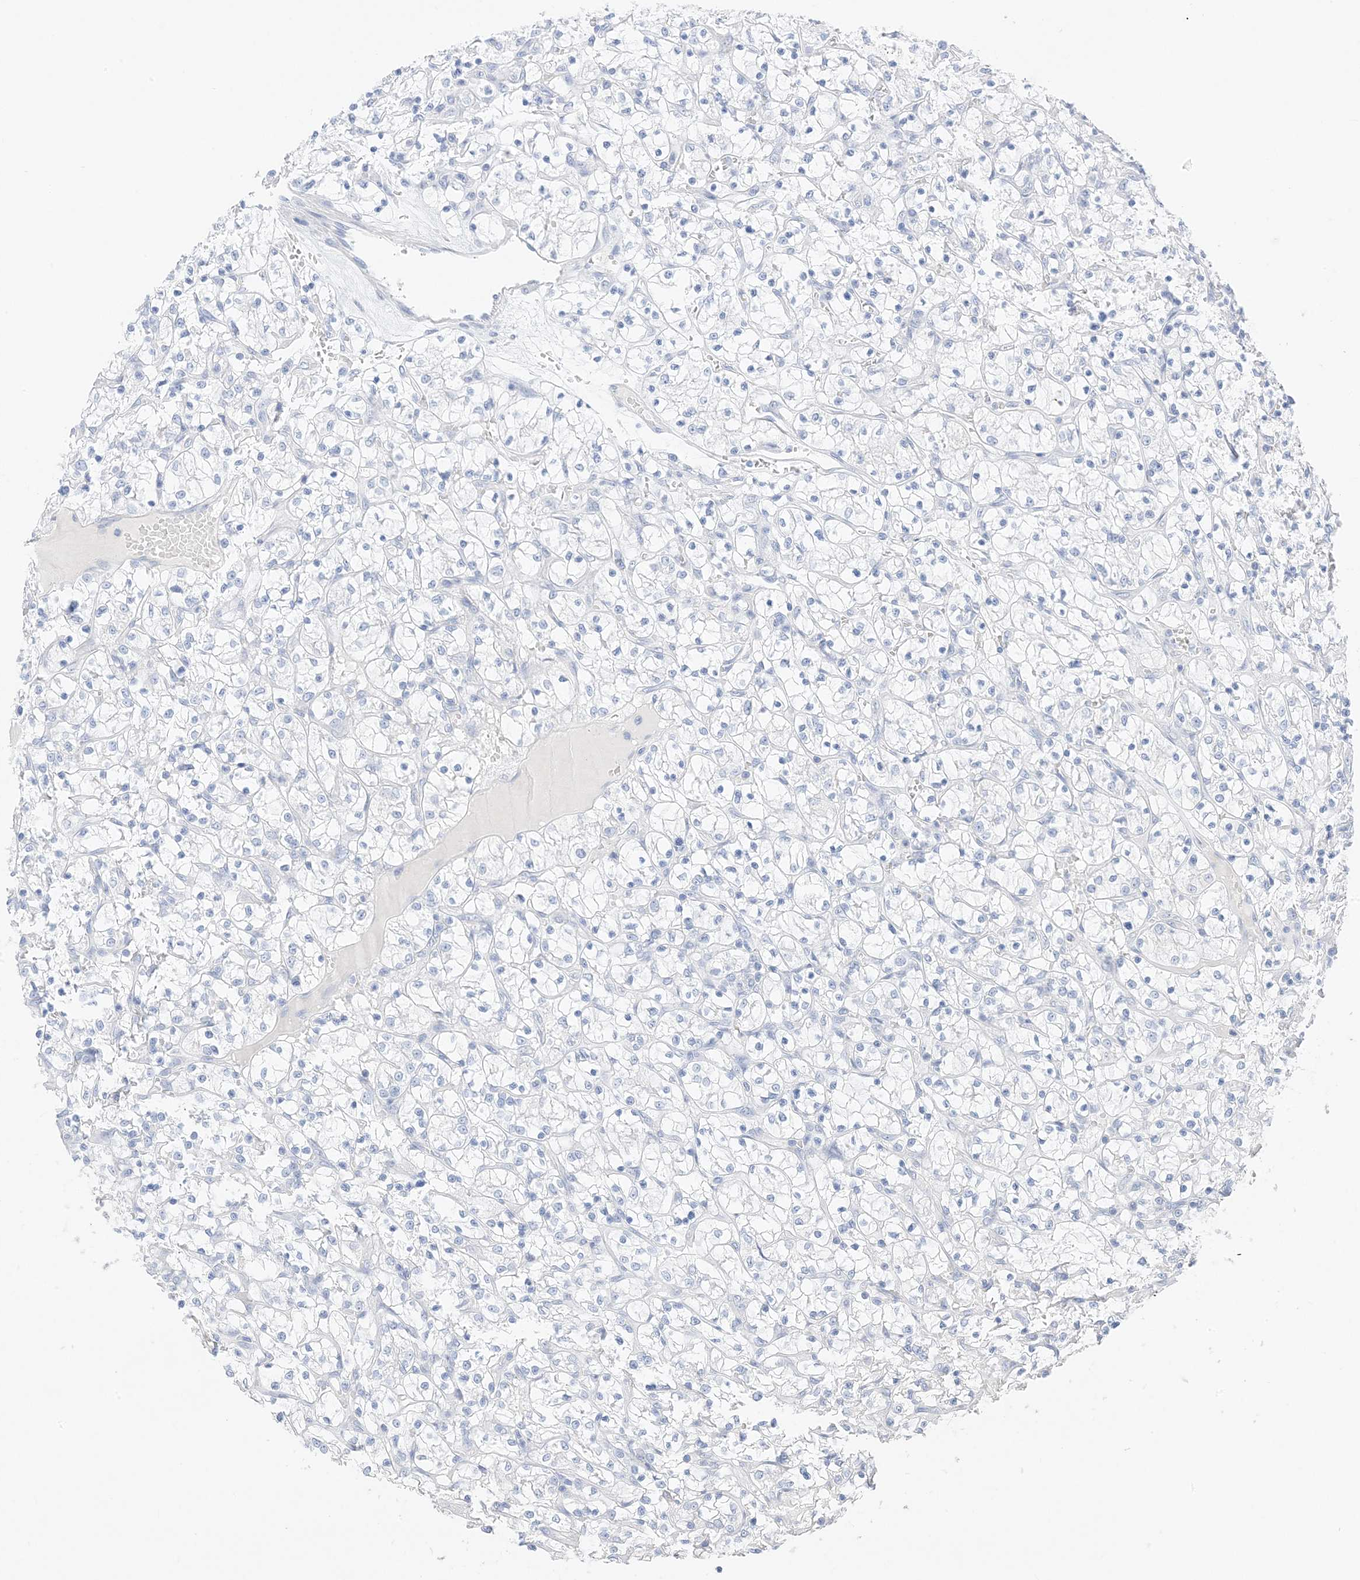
{"staining": {"intensity": "negative", "quantity": "none", "location": "none"}, "tissue": "renal cancer", "cell_type": "Tumor cells", "image_type": "cancer", "snomed": [{"axis": "morphology", "description": "Adenocarcinoma, NOS"}, {"axis": "topography", "description": "Kidney"}], "caption": "Adenocarcinoma (renal) was stained to show a protein in brown. There is no significant staining in tumor cells.", "gene": "MUC17", "patient": {"sex": "female", "age": 69}}